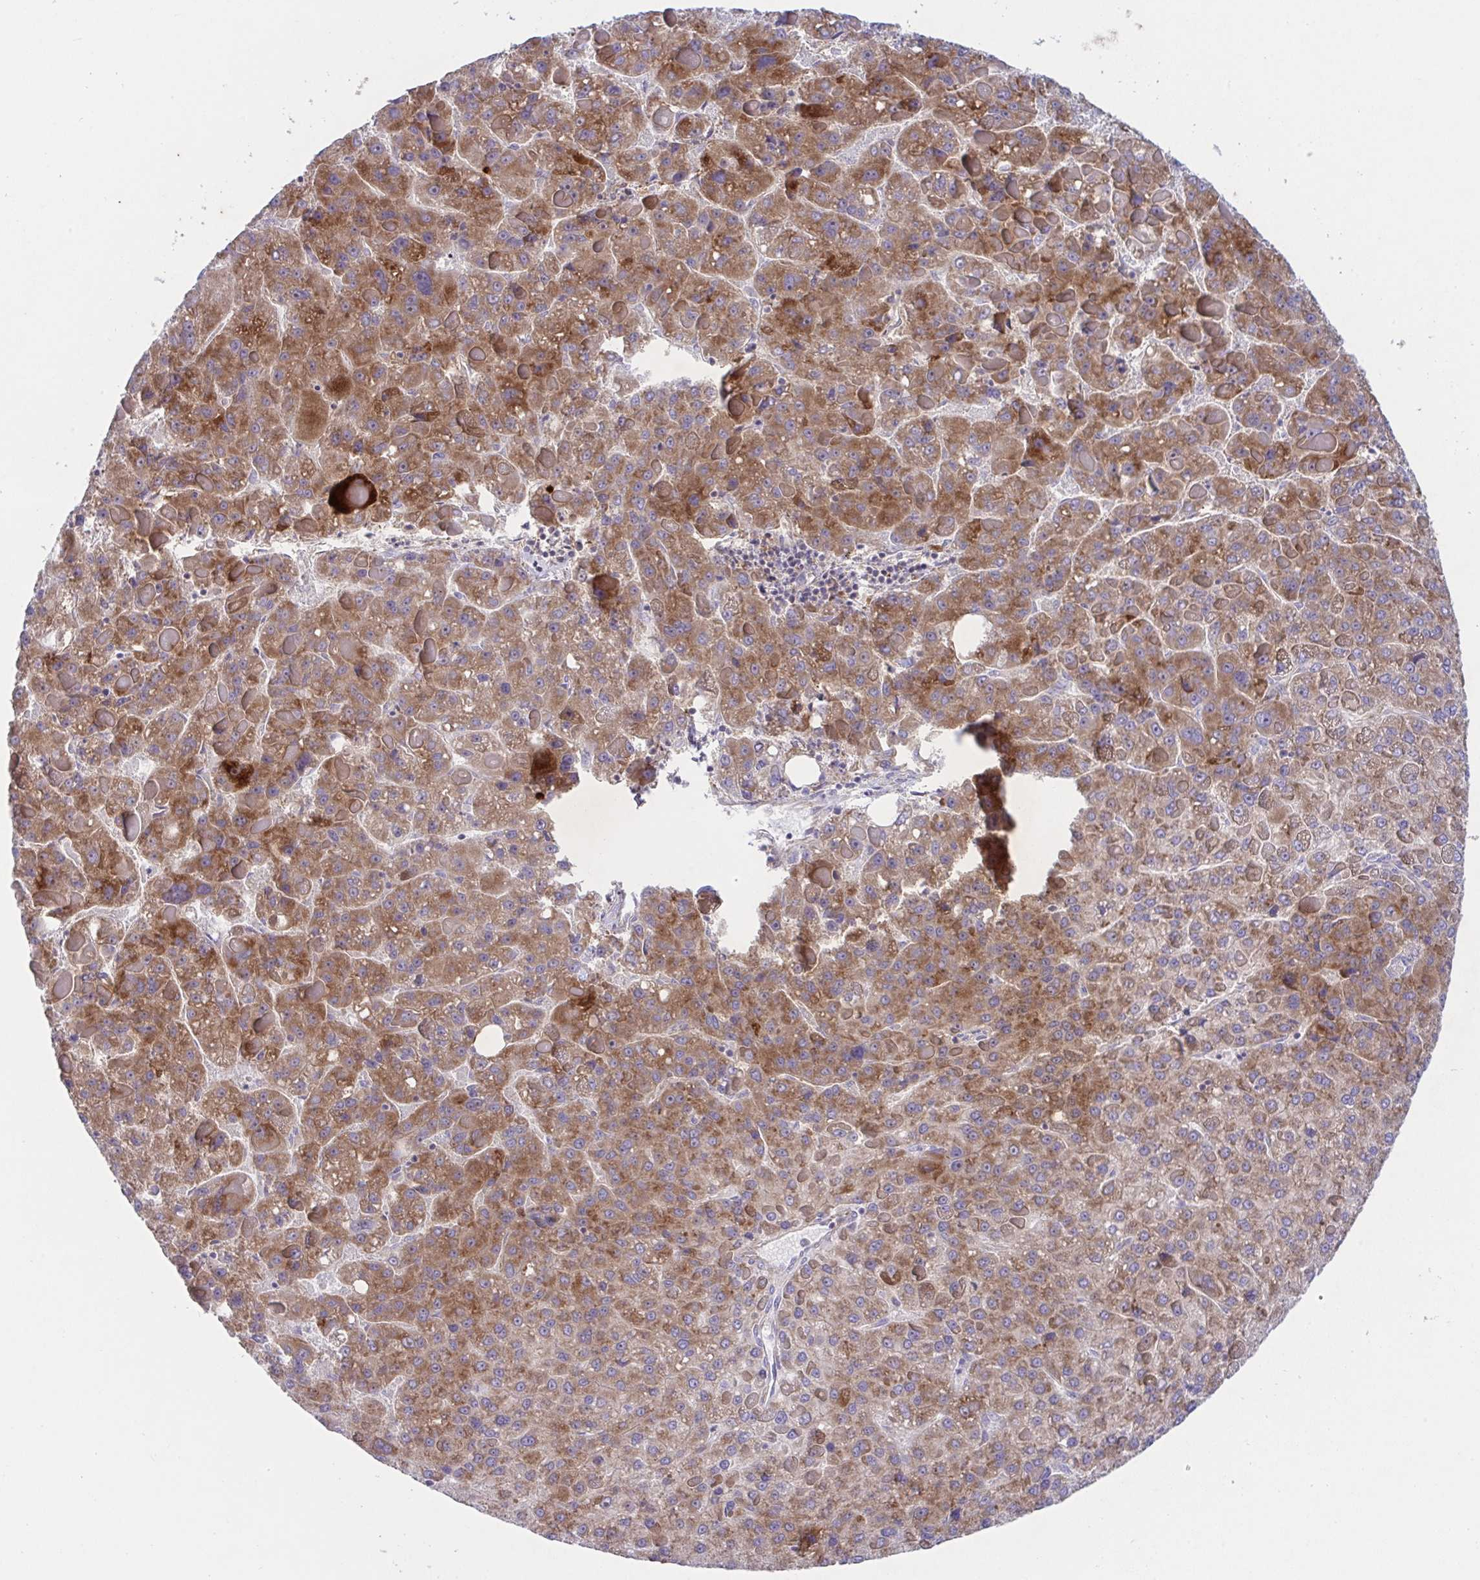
{"staining": {"intensity": "moderate", "quantity": ">75%", "location": "cytoplasmic/membranous"}, "tissue": "liver cancer", "cell_type": "Tumor cells", "image_type": "cancer", "snomed": [{"axis": "morphology", "description": "Carcinoma, Hepatocellular, NOS"}, {"axis": "topography", "description": "Liver"}], "caption": "Immunohistochemistry micrograph of neoplastic tissue: human liver hepatocellular carcinoma stained using immunohistochemistry (IHC) demonstrates medium levels of moderate protein expression localized specifically in the cytoplasmic/membranous of tumor cells, appearing as a cytoplasmic/membranous brown color.", "gene": "FAU", "patient": {"sex": "female", "age": 82}}